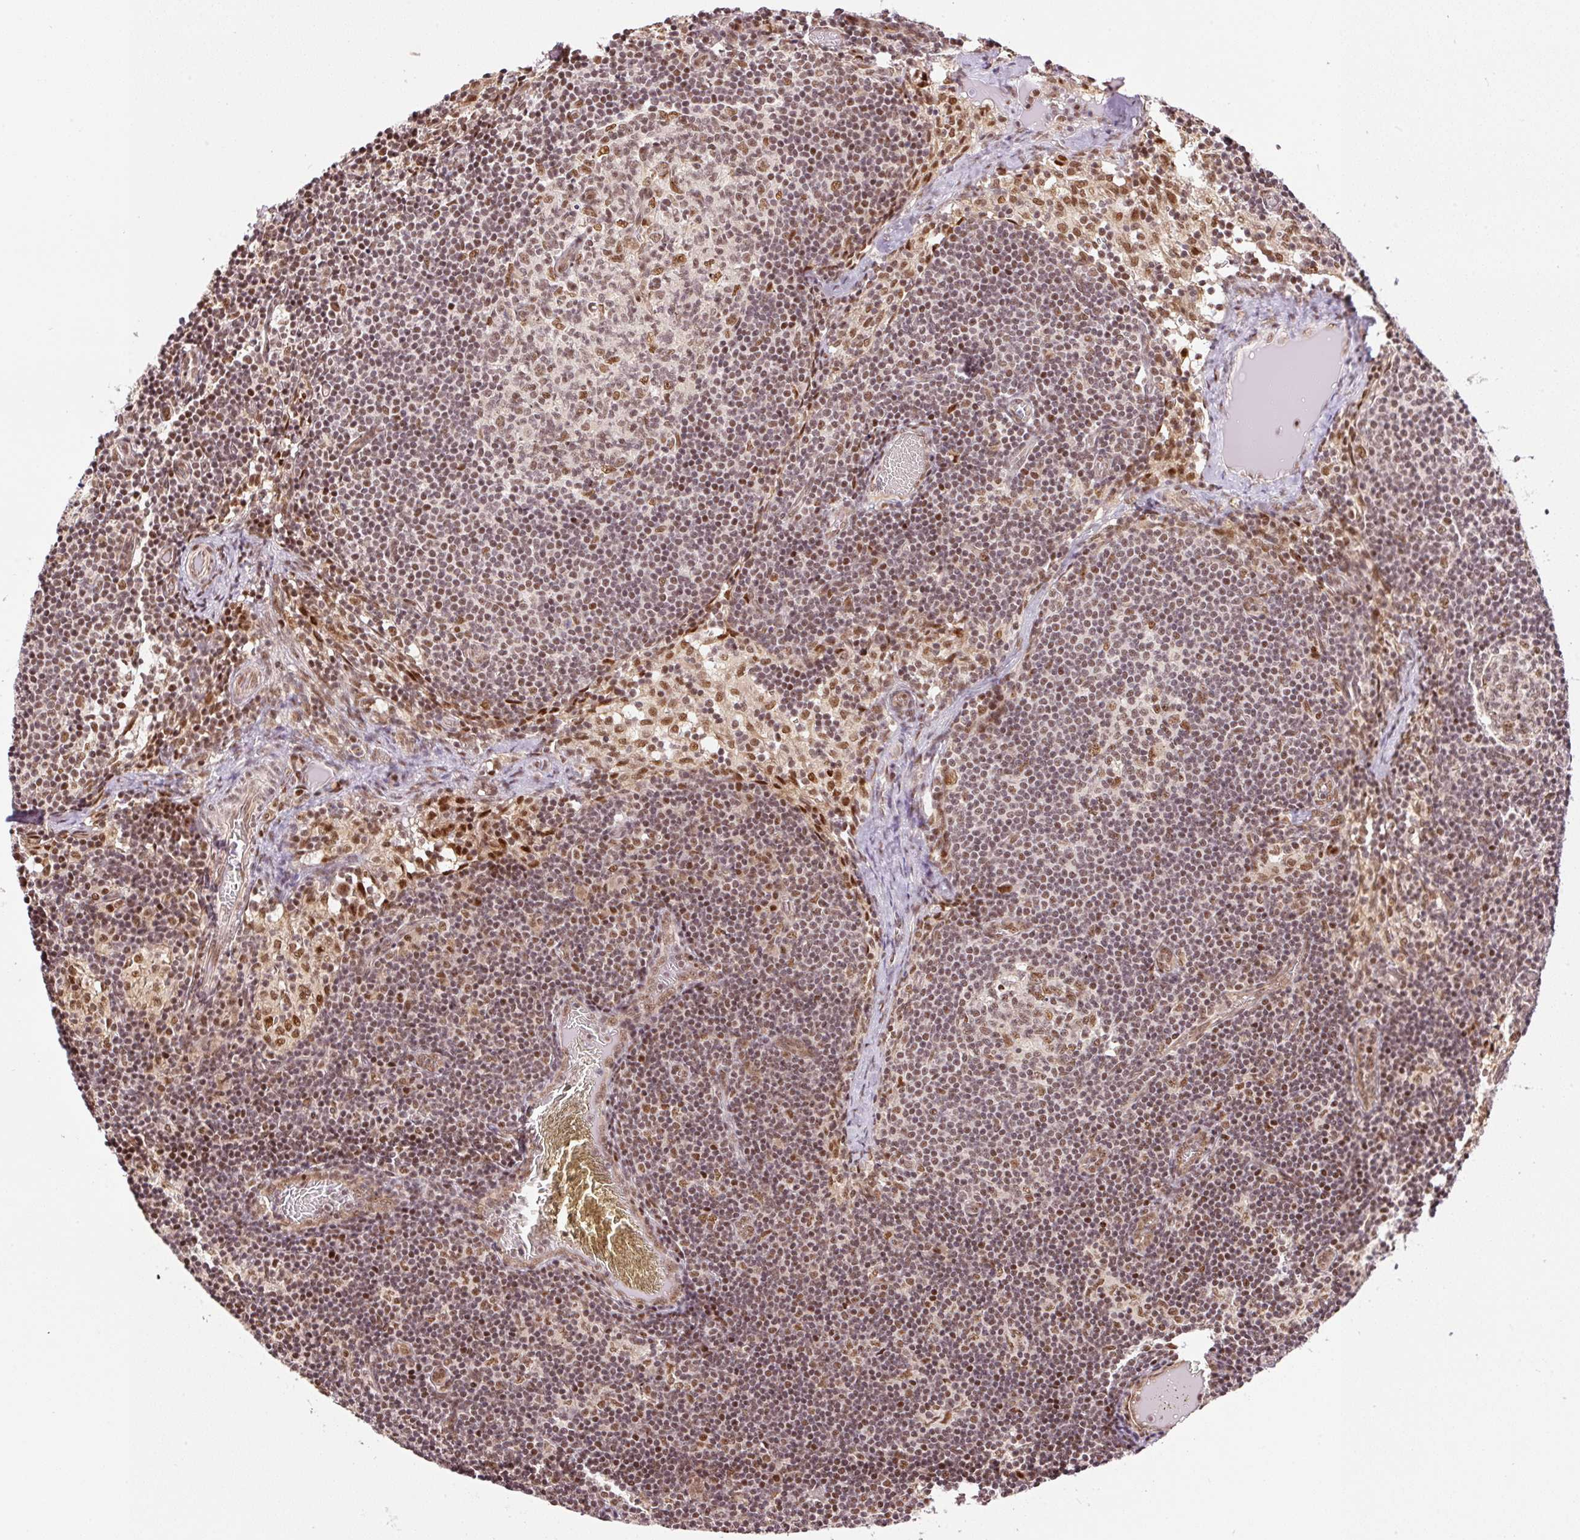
{"staining": {"intensity": "moderate", "quantity": "<25%", "location": "nuclear"}, "tissue": "lymph node", "cell_type": "Germinal center cells", "image_type": "normal", "snomed": [{"axis": "morphology", "description": "Normal tissue, NOS"}, {"axis": "topography", "description": "Lymph node"}], "caption": "A brown stain labels moderate nuclear positivity of a protein in germinal center cells of benign human lymph node. The staining was performed using DAB (3,3'-diaminobenzidine), with brown indicating positive protein expression. Nuclei are stained blue with hematoxylin.", "gene": "INTS8", "patient": {"sex": "female", "age": 31}}